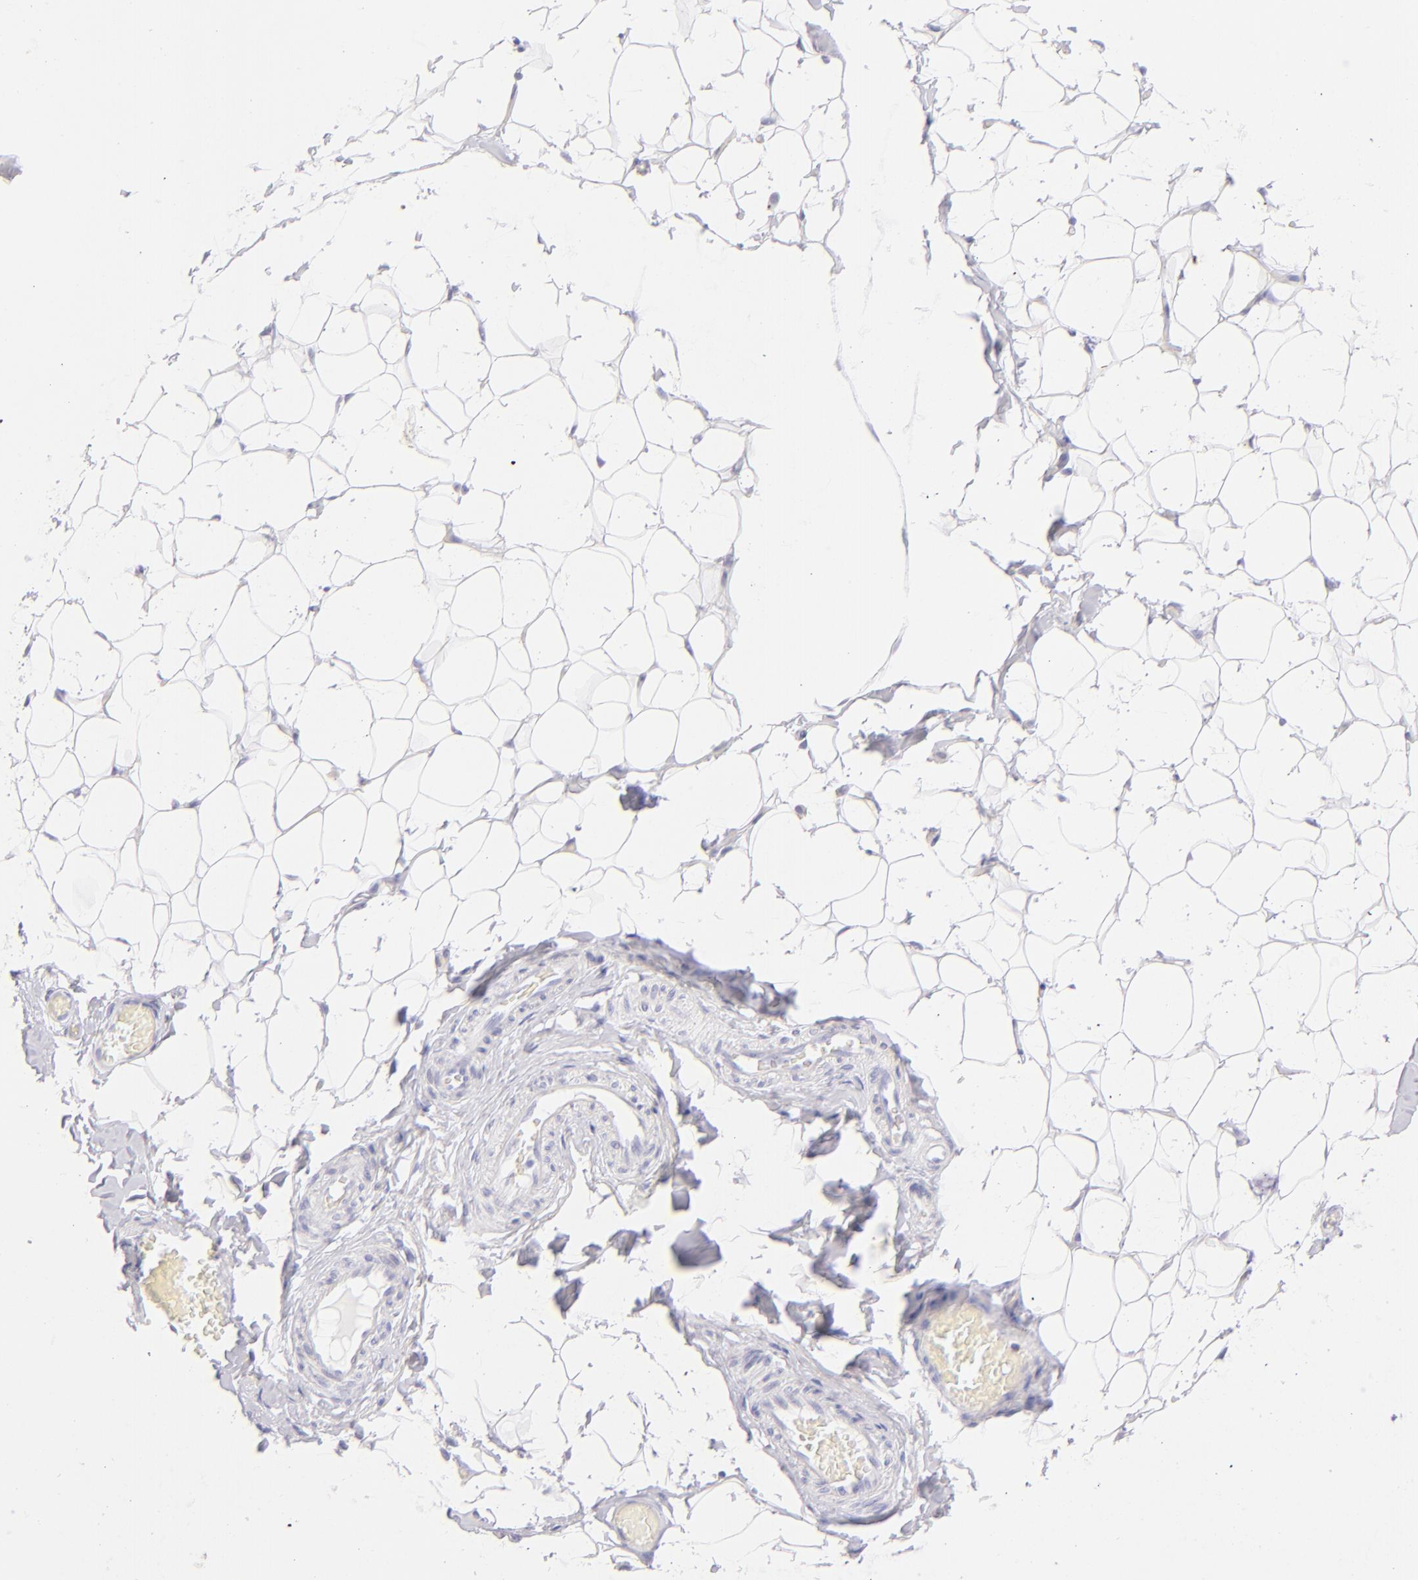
{"staining": {"intensity": "negative", "quantity": "none", "location": "none"}, "tissue": "adipose tissue", "cell_type": "Adipocytes", "image_type": "normal", "snomed": [{"axis": "morphology", "description": "Normal tissue, NOS"}, {"axis": "topography", "description": "Soft tissue"}], "caption": "Immunohistochemistry (IHC) photomicrograph of benign adipose tissue: human adipose tissue stained with DAB (3,3'-diaminobenzidine) displays no significant protein expression in adipocytes.", "gene": "CD69", "patient": {"sex": "male", "age": 26}}